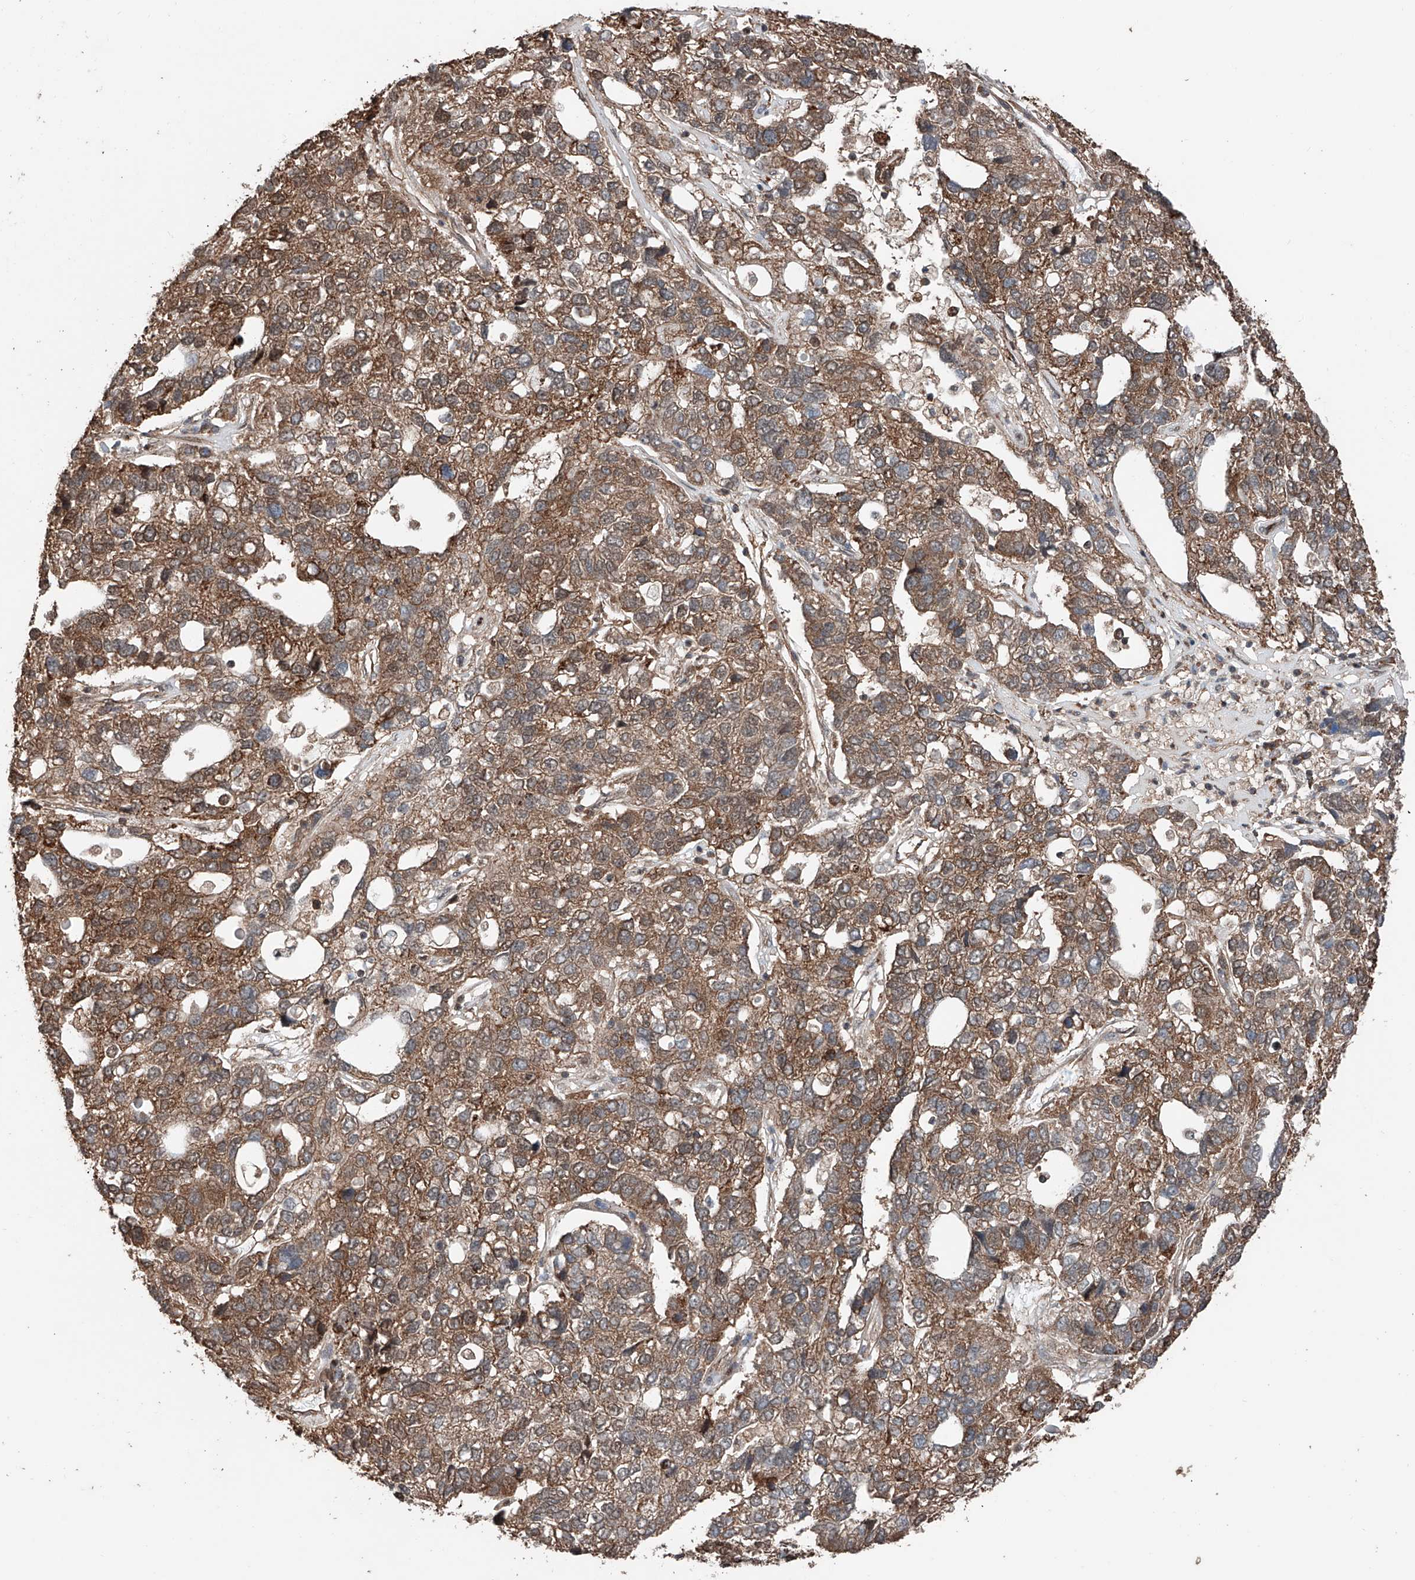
{"staining": {"intensity": "moderate", "quantity": ">75%", "location": "cytoplasmic/membranous"}, "tissue": "pancreatic cancer", "cell_type": "Tumor cells", "image_type": "cancer", "snomed": [{"axis": "morphology", "description": "Adenocarcinoma, NOS"}, {"axis": "topography", "description": "Pancreas"}], "caption": "Pancreatic cancer (adenocarcinoma) tissue reveals moderate cytoplasmic/membranous expression in about >75% of tumor cells, visualized by immunohistochemistry. Immunohistochemistry stains the protein in brown and the nuclei are stained blue.", "gene": "ZNF445", "patient": {"sex": "female", "age": 61}}